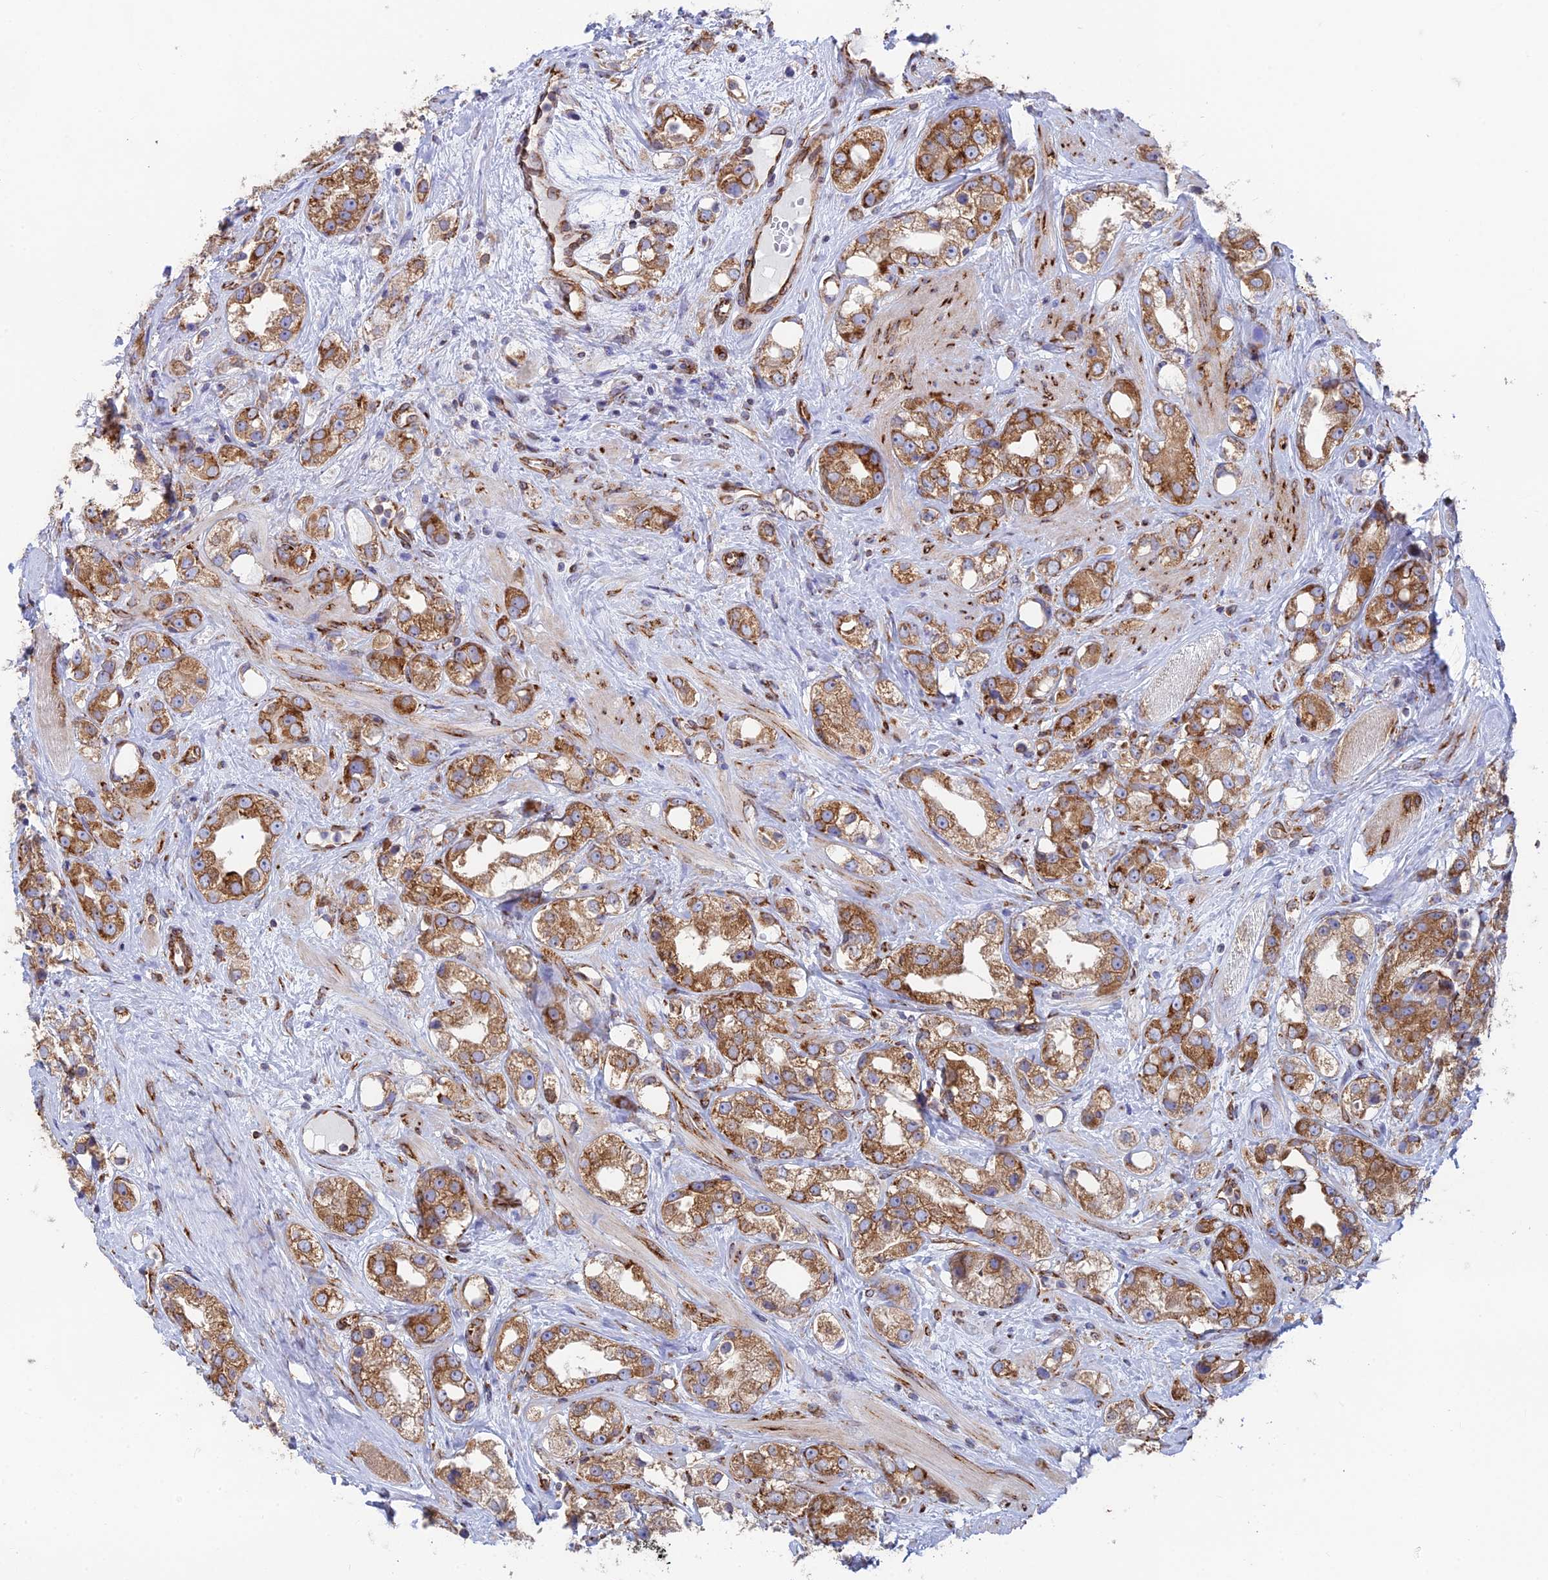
{"staining": {"intensity": "moderate", "quantity": ">75%", "location": "cytoplasmic/membranous"}, "tissue": "prostate cancer", "cell_type": "Tumor cells", "image_type": "cancer", "snomed": [{"axis": "morphology", "description": "Adenocarcinoma, NOS"}, {"axis": "topography", "description": "Prostate"}], "caption": "A photomicrograph showing moderate cytoplasmic/membranous positivity in about >75% of tumor cells in adenocarcinoma (prostate), as visualized by brown immunohistochemical staining.", "gene": "CCDC69", "patient": {"sex": "male", "age": 79}}